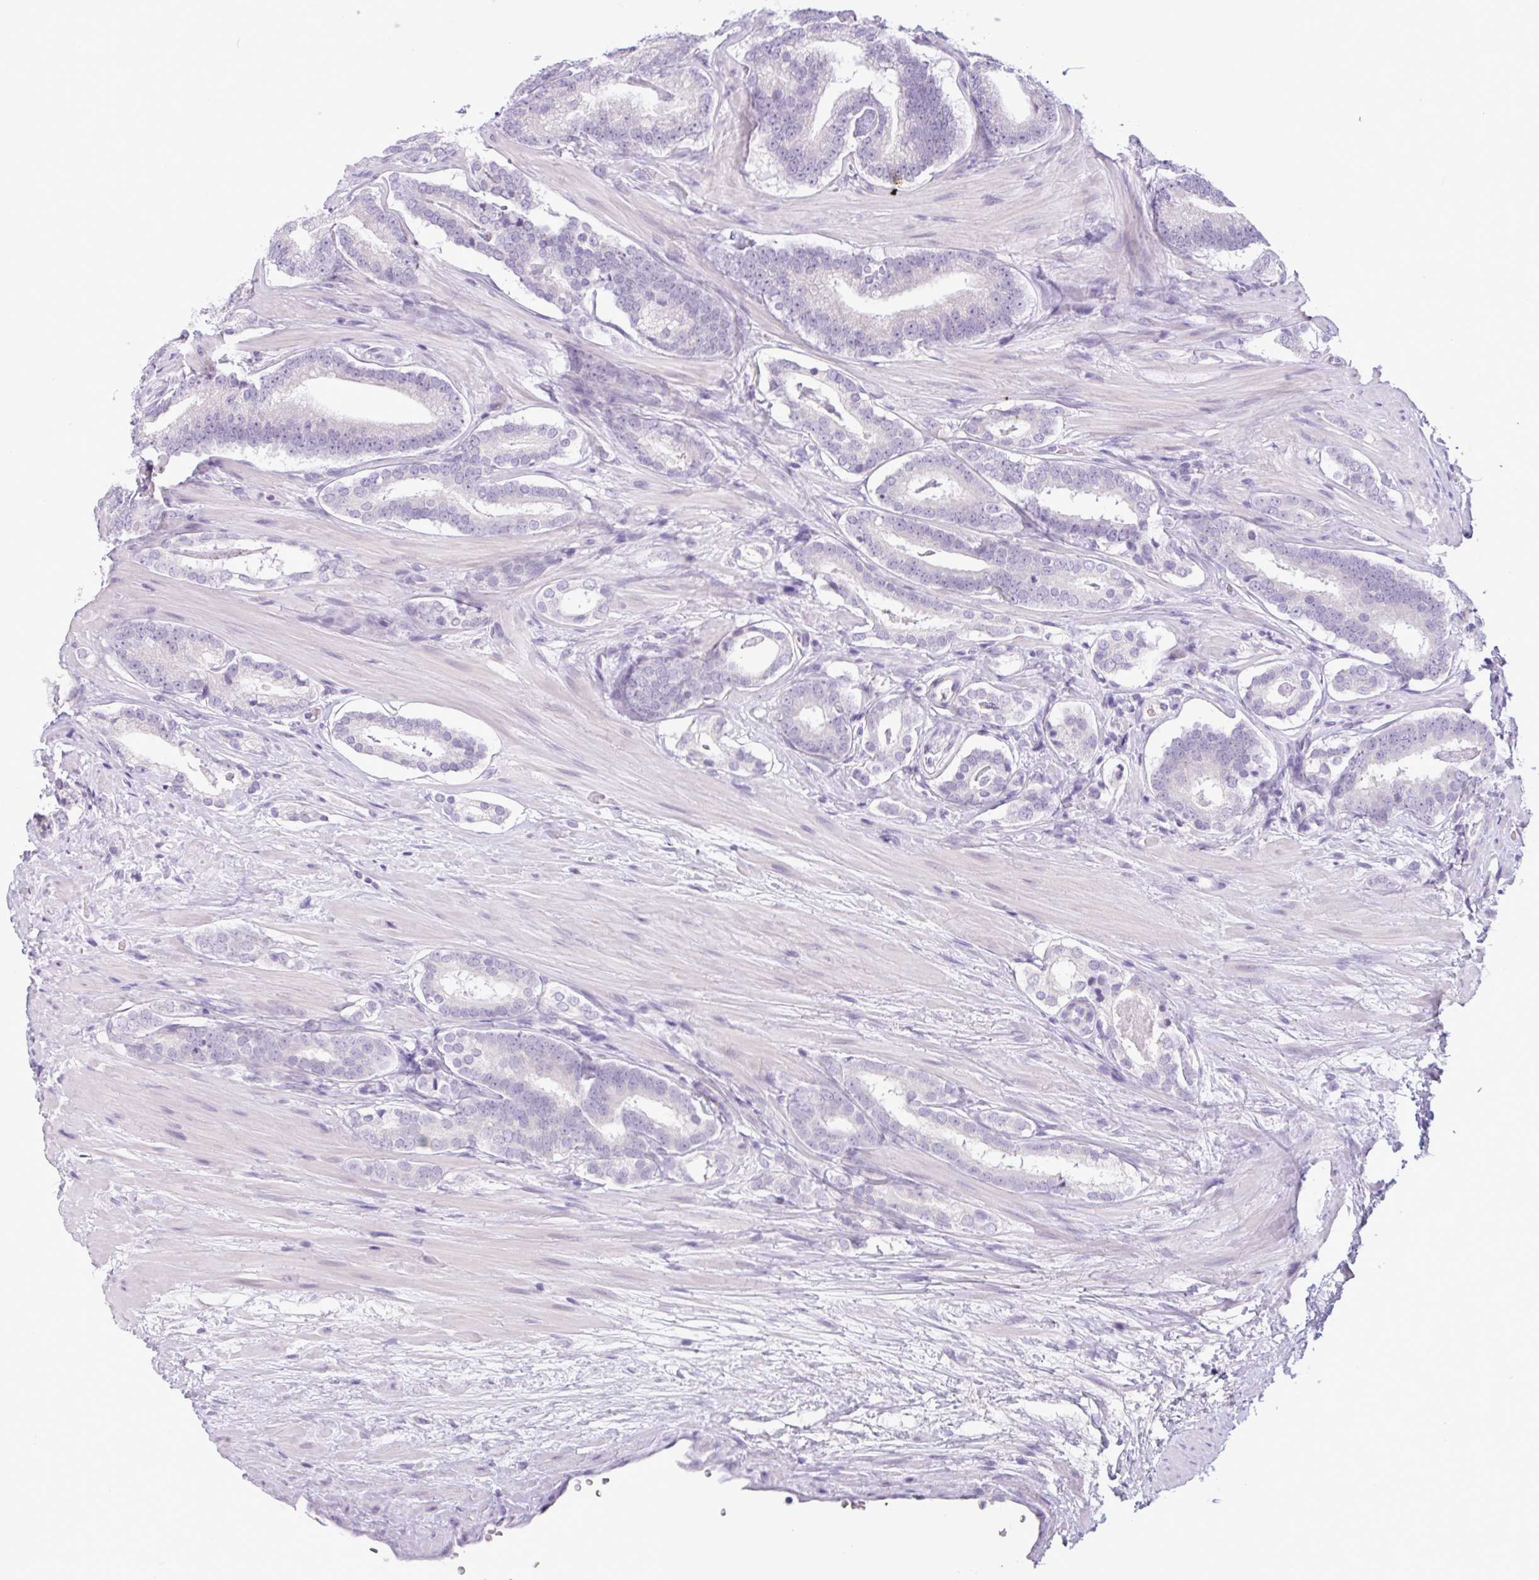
{"staining": {"intensity": "negative", "quantity": "none", "location": "none"}, "tissue": "prostate cancer", "cell_type": "Tumor cells", "image_type": "cancer", "snomed": [{"axis": "morphology", "description": "Adenocarcinoma, High grade"}, {"axis": "topography", "description": "Prostate"}], "caption": "Prostate cancer (high-grade adenocarcinoma) was stained to show a protein in brown. There is no significant positivity in tumor cells. (DAB (3,3'-diaminobenzidine) immunohistochemistry visualized using brightfield microscopy, high magnification).", "gene": "CTSE", "patient": {"sex": "male", "age": 55}}